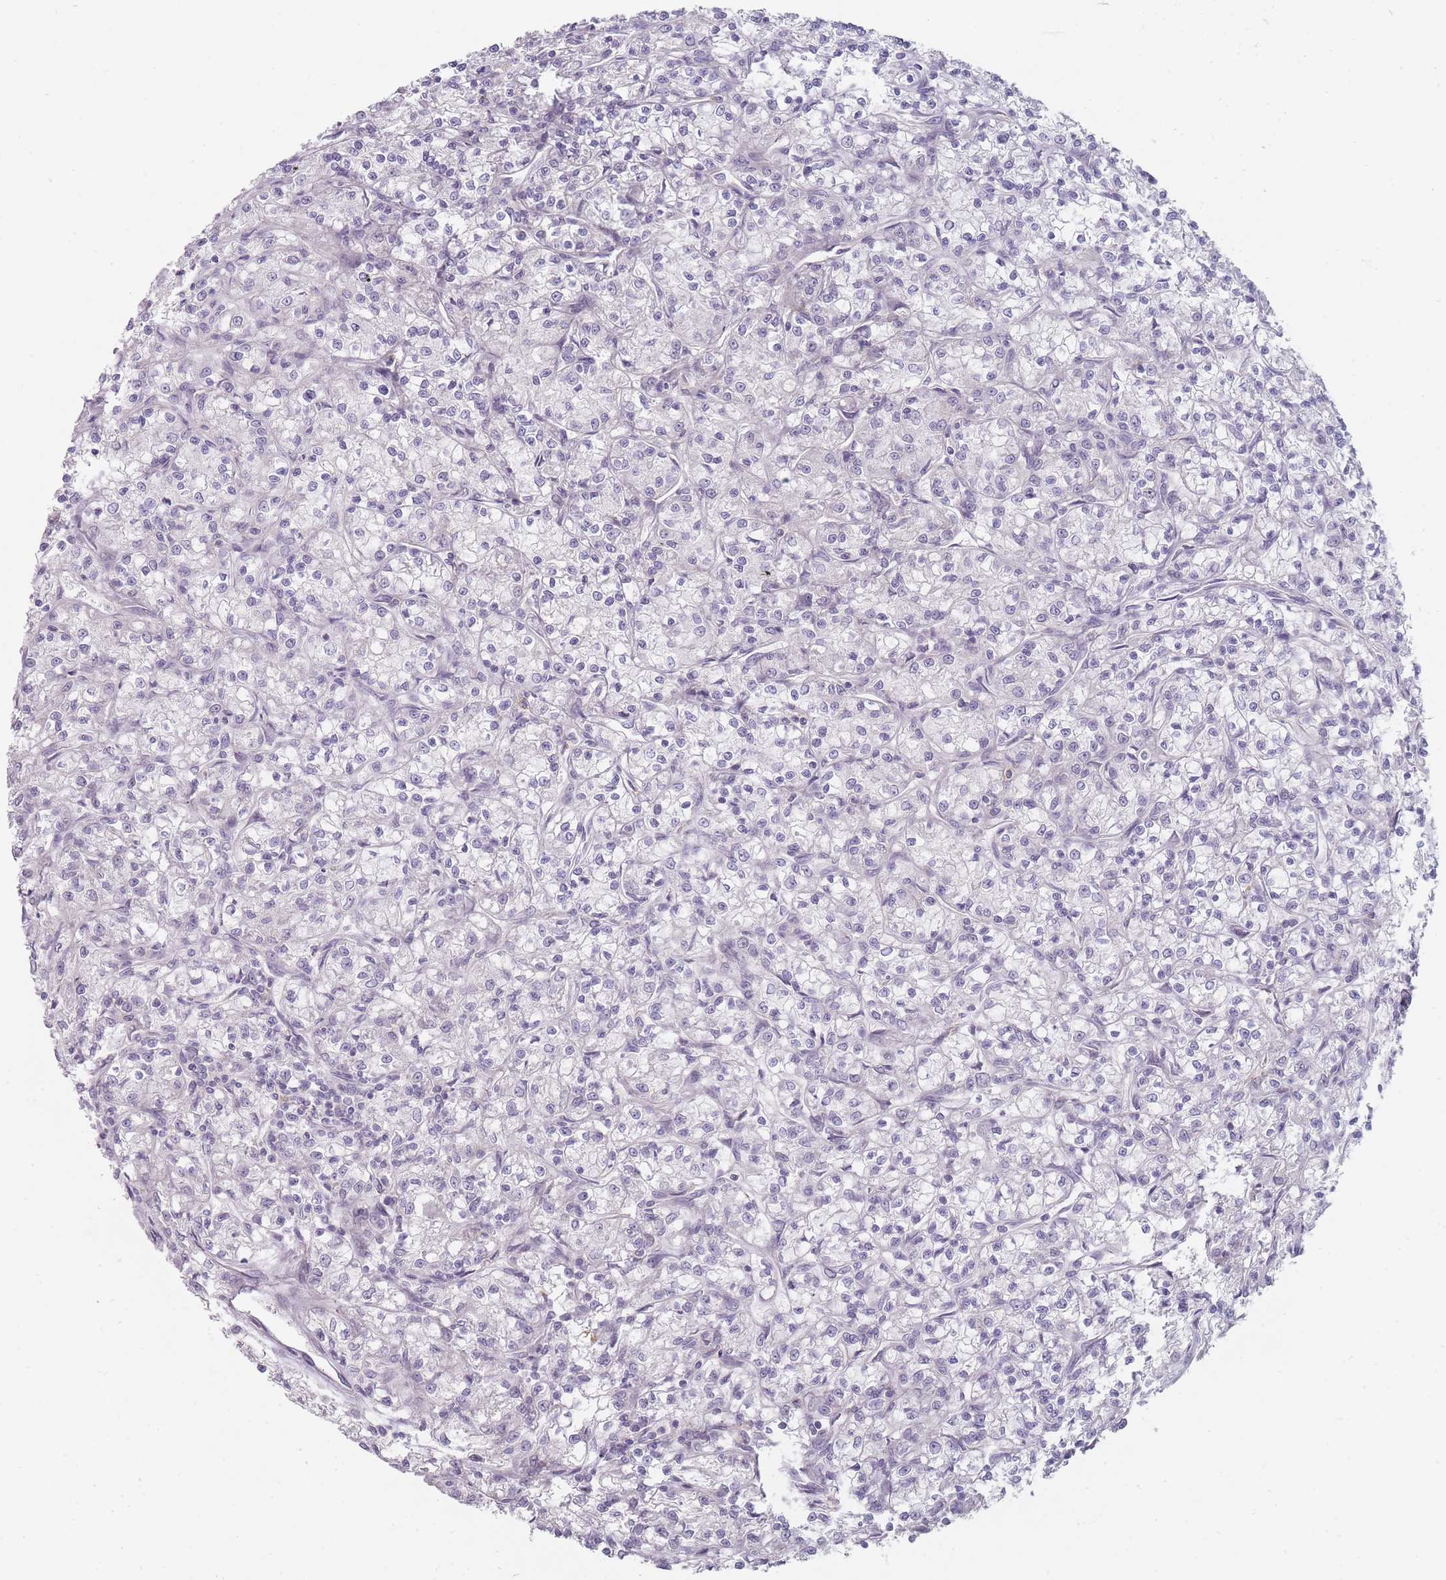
{"staining": {"intensity": "negative", "quantity": "none", "location": "none"}, "tissue": "renal cancer", "cell_type": "Tumor cells", "image_type": "cancer", "snomed": [{"axis": "morphology", "description": "Adenocarcinoma, NOS"}, {"axis": "topography", "description": "Kidney"}], "caption": "Immunohistochemistry histopathology image of neoplastic tissue: renal cancer stained with DAB exhibits no significant protein expression in tumor cells.", "gene": "PCDH12", "patient": {"sex": "female", "age": 59}}